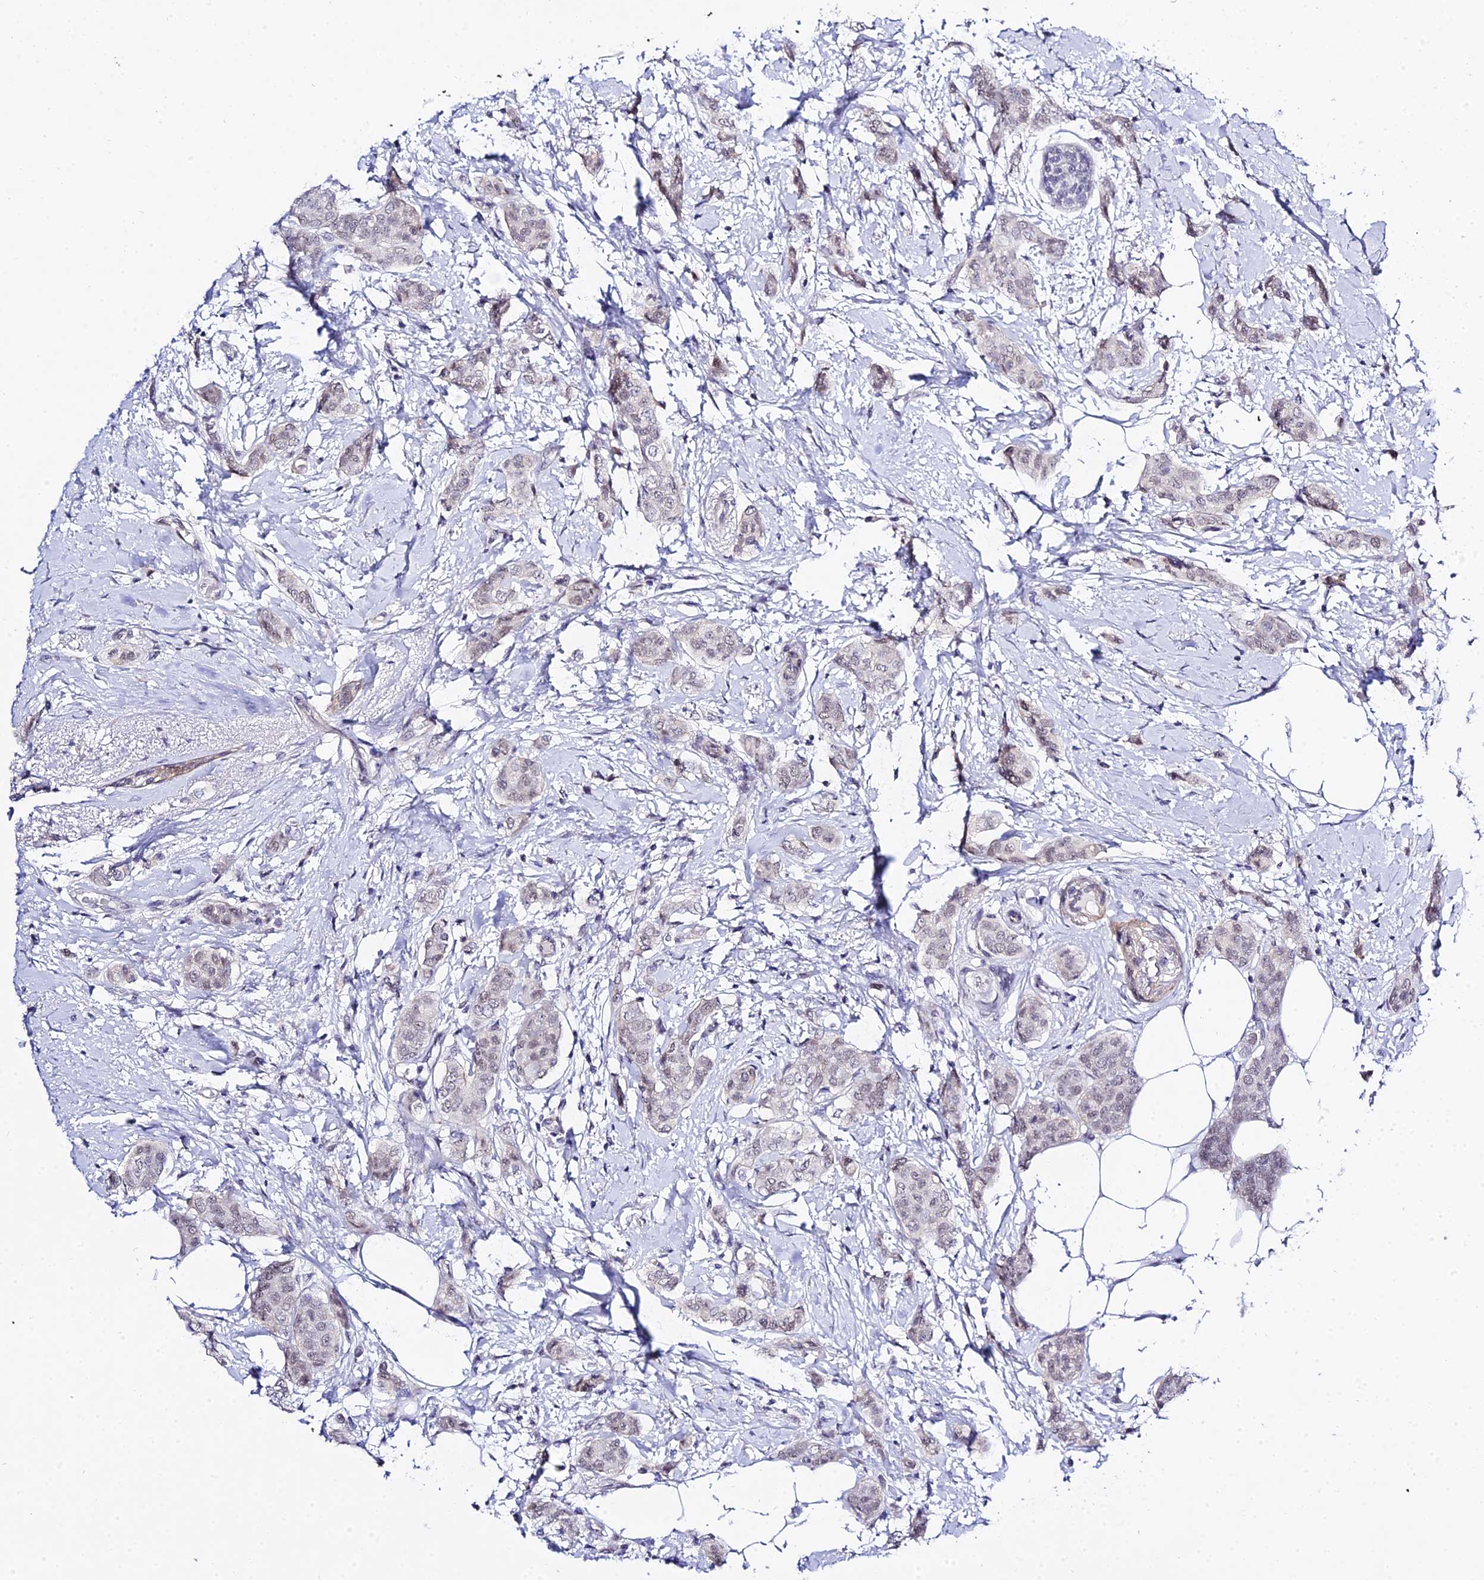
{"staining": {"intensity": "weak", "quantity": "<25%", "location": "nuclear"}, "tissue": "breast cancer", "cell_type": "Tumor cells", "image_type": "cancer", "snomed": [{"axis": "morphology", "description": "Duct carcinoma"}, {"axis": "topography", "description": "Breast"}], "caption": "This is a histopathology image of IHC staining of breast cancer, which shows no positivity in tumor cells.", "gene": "ZNF628", "patient": {"sex": "female", "age": 72}}